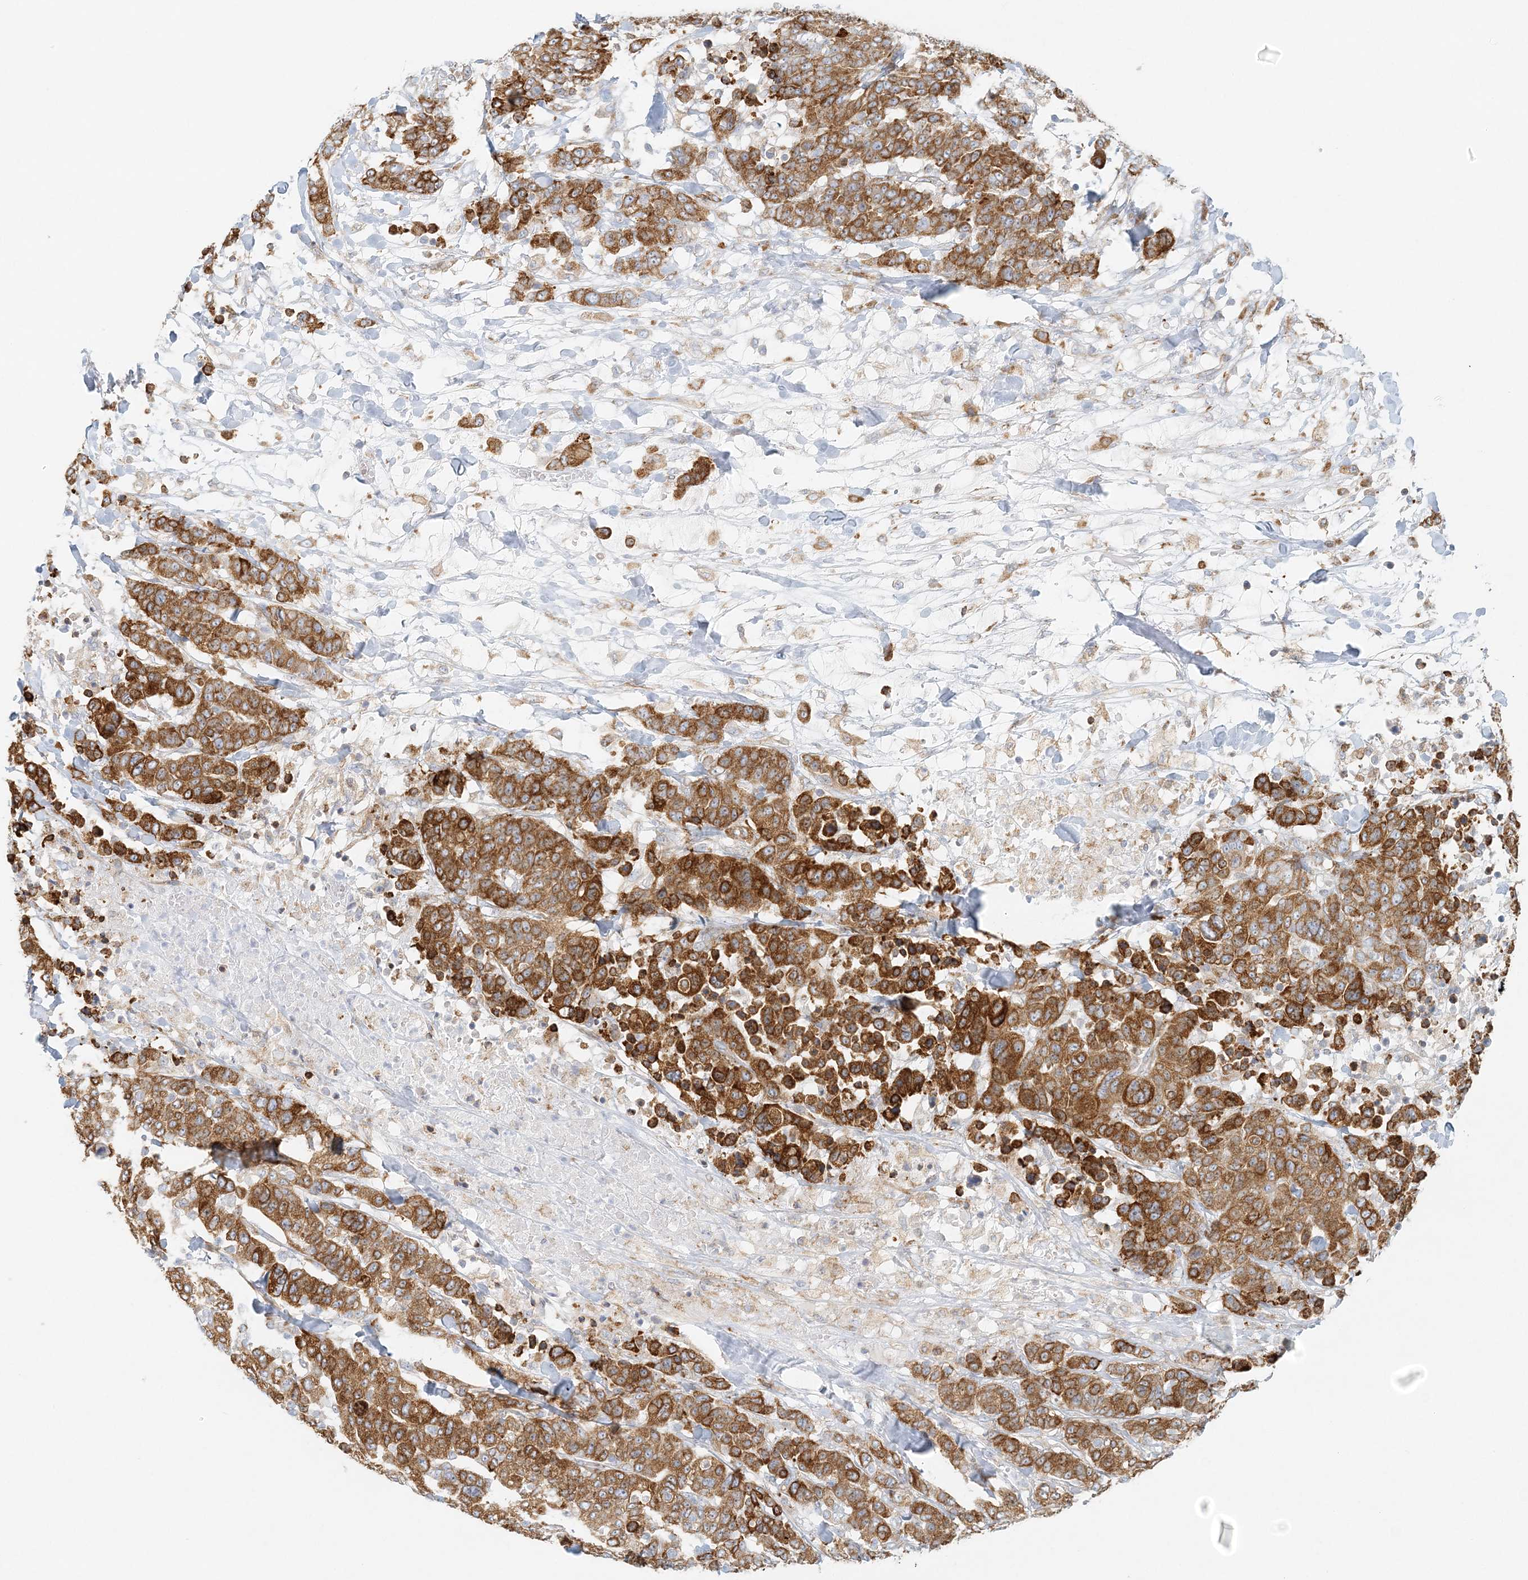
{"staining": {"intensity": "strong", "quantity": ">75%", "location": "cytoplasmic/membranous"}, "tissue": "breast cancer", "cell_type": "Tumor cells", "image_type": "cancer", "snomed": [{"axis": "morphology", "description": "Duct carcinoma"}, {"axis": "topography", "description": "Breast"}], "caption": "A high-resolution image shows IHC staining of breast cancer, which demonstrates strong cytoplasmic/membranous positivity in approximately >75% of tumor cells. (IHC, brightfield microscopy, high magnification).", "gene": "STK11IP", "patient": {"sex": "female", "age": 37}}